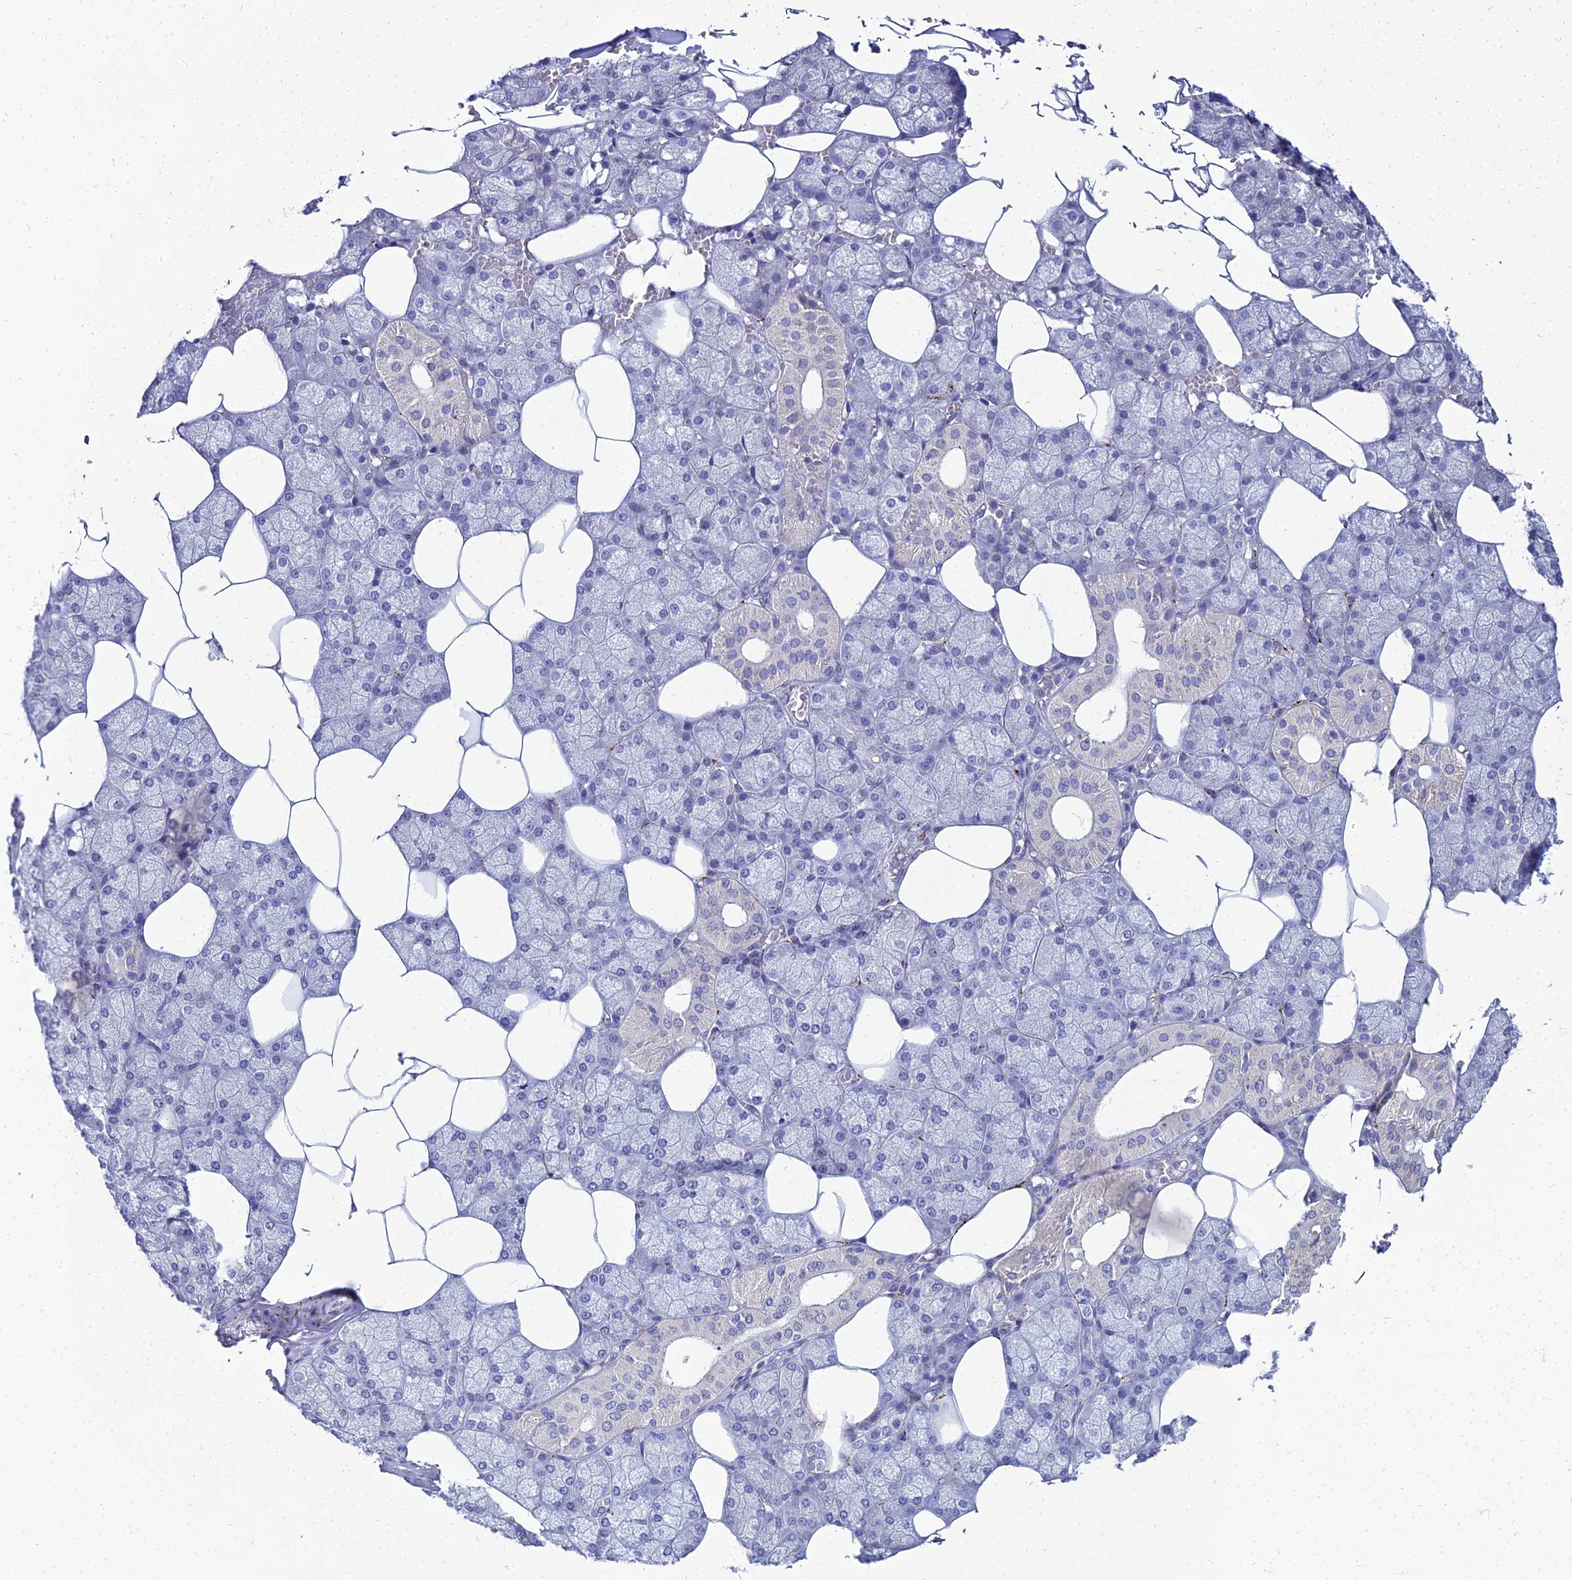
{"staining": {"intensity": "negative", "quantity": "none", "location": "none"}, "tissue": "salivary gland", "cell_type": "Glandular cells", "image_type": "normal", "snomed": [{"axis": "morphology", "description": "Normal tissue, NOS"}, {"axis": "topography", "description": "Salivary gland"}], "caption": "Histopathology image shows no protein expression in glandular cells of normal salivary gland. (Brightfield microscopy of DAB immunohistochemistry at high magnification).", "gene": "NPY", "patient": {"sex": "male", "age": 62}}